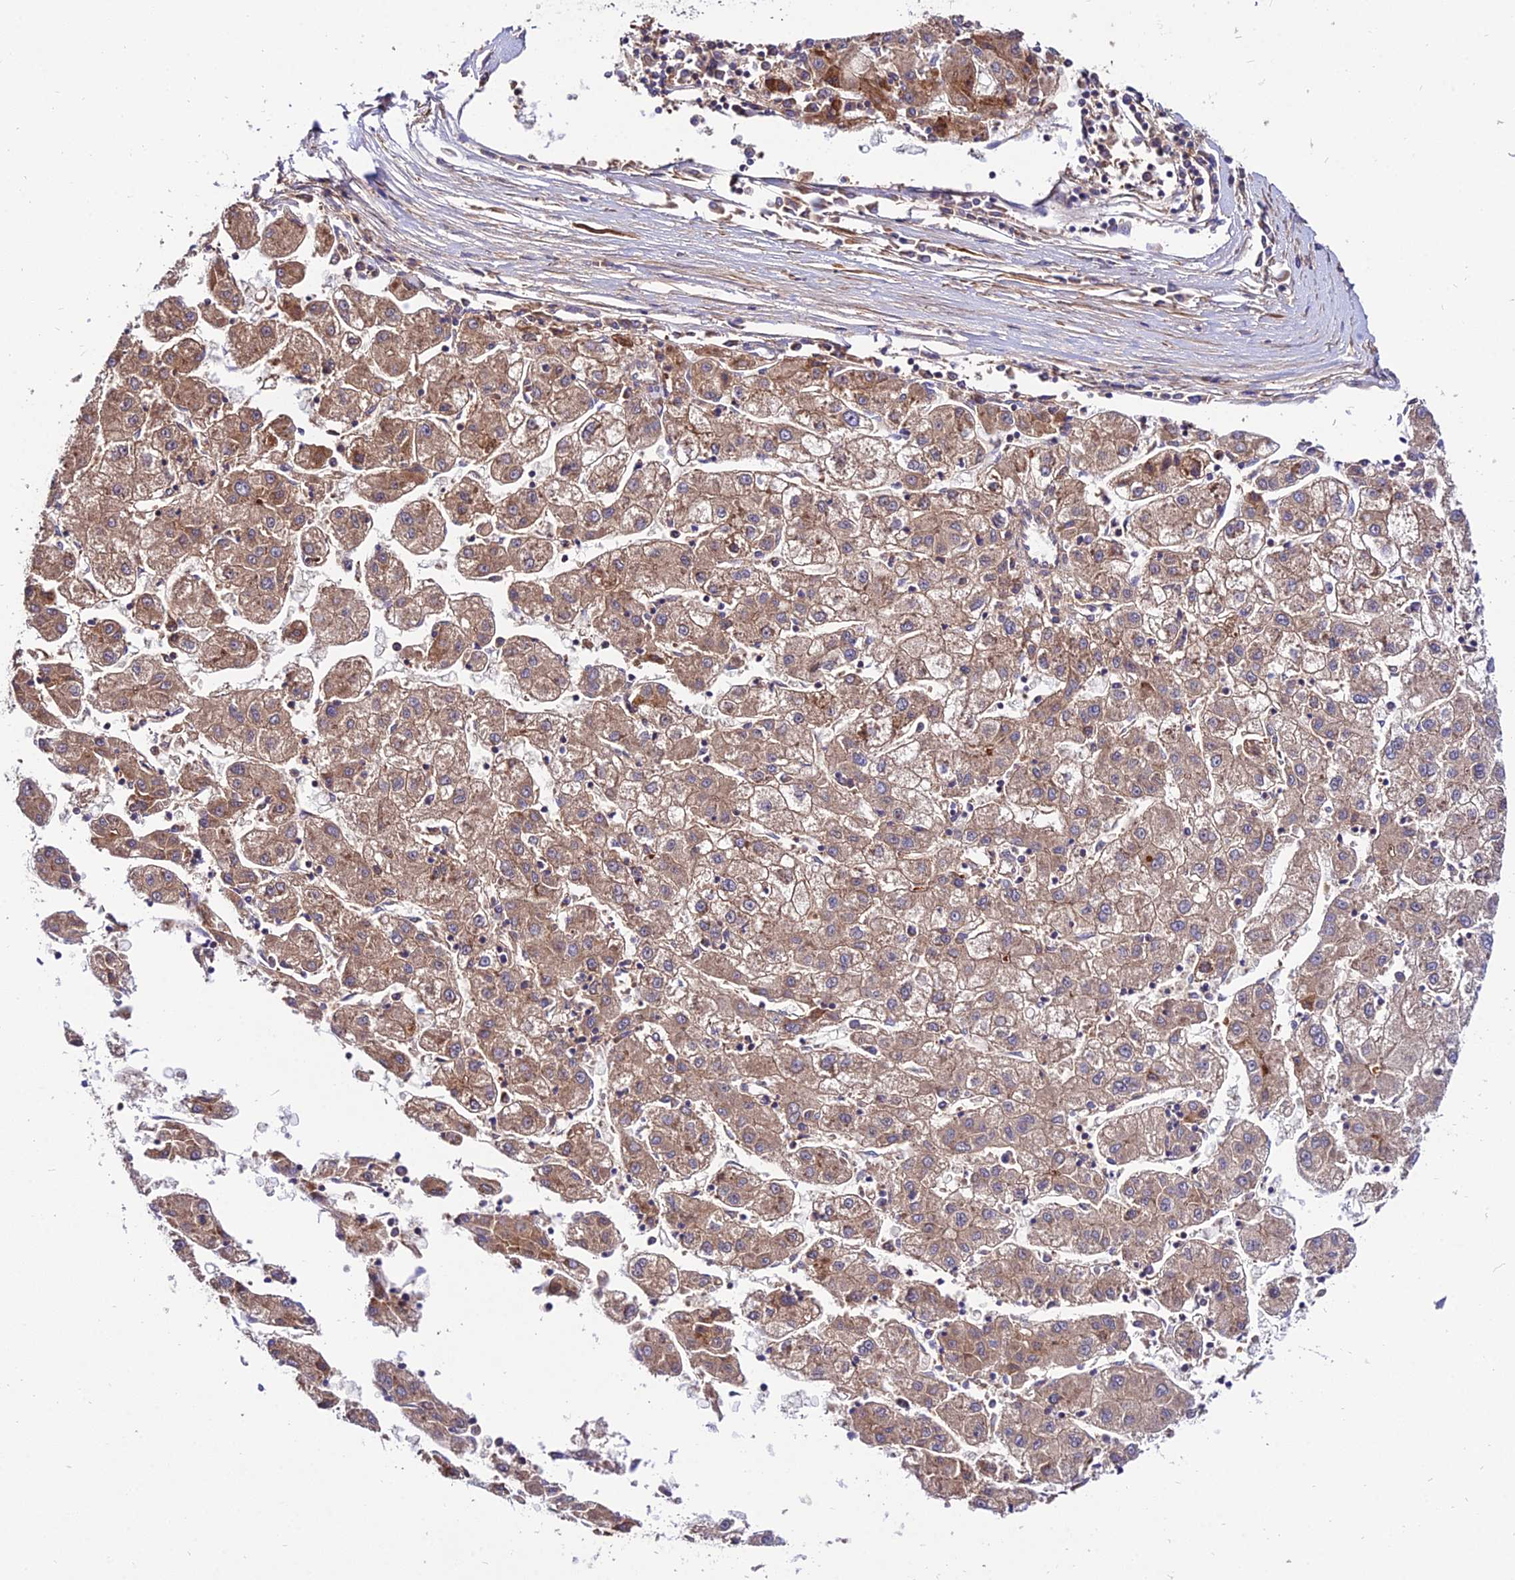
{"staining": {"intensity": "weak", "quantity": ">75%", "location": "cytoplasmic/membranous"}, "tissue": "liver cancer", "cell_type": "Tumor cells", "image_type": "cancer", "snomed": [{"axis": "morphology", "description": "Carcinoma, Hepatocellular, NOS"}, {"axis": "topography", "description": "Liver"}], "caption": "Immunohistochemical staining of human liver hepatocellular carcinoma demonstrates low levels of weak cytoplasmic/membranous protein expression in approximately >75% of tumor cells.", "gene": "PYM1", "patient": {"sex": "male", "age": 72}}